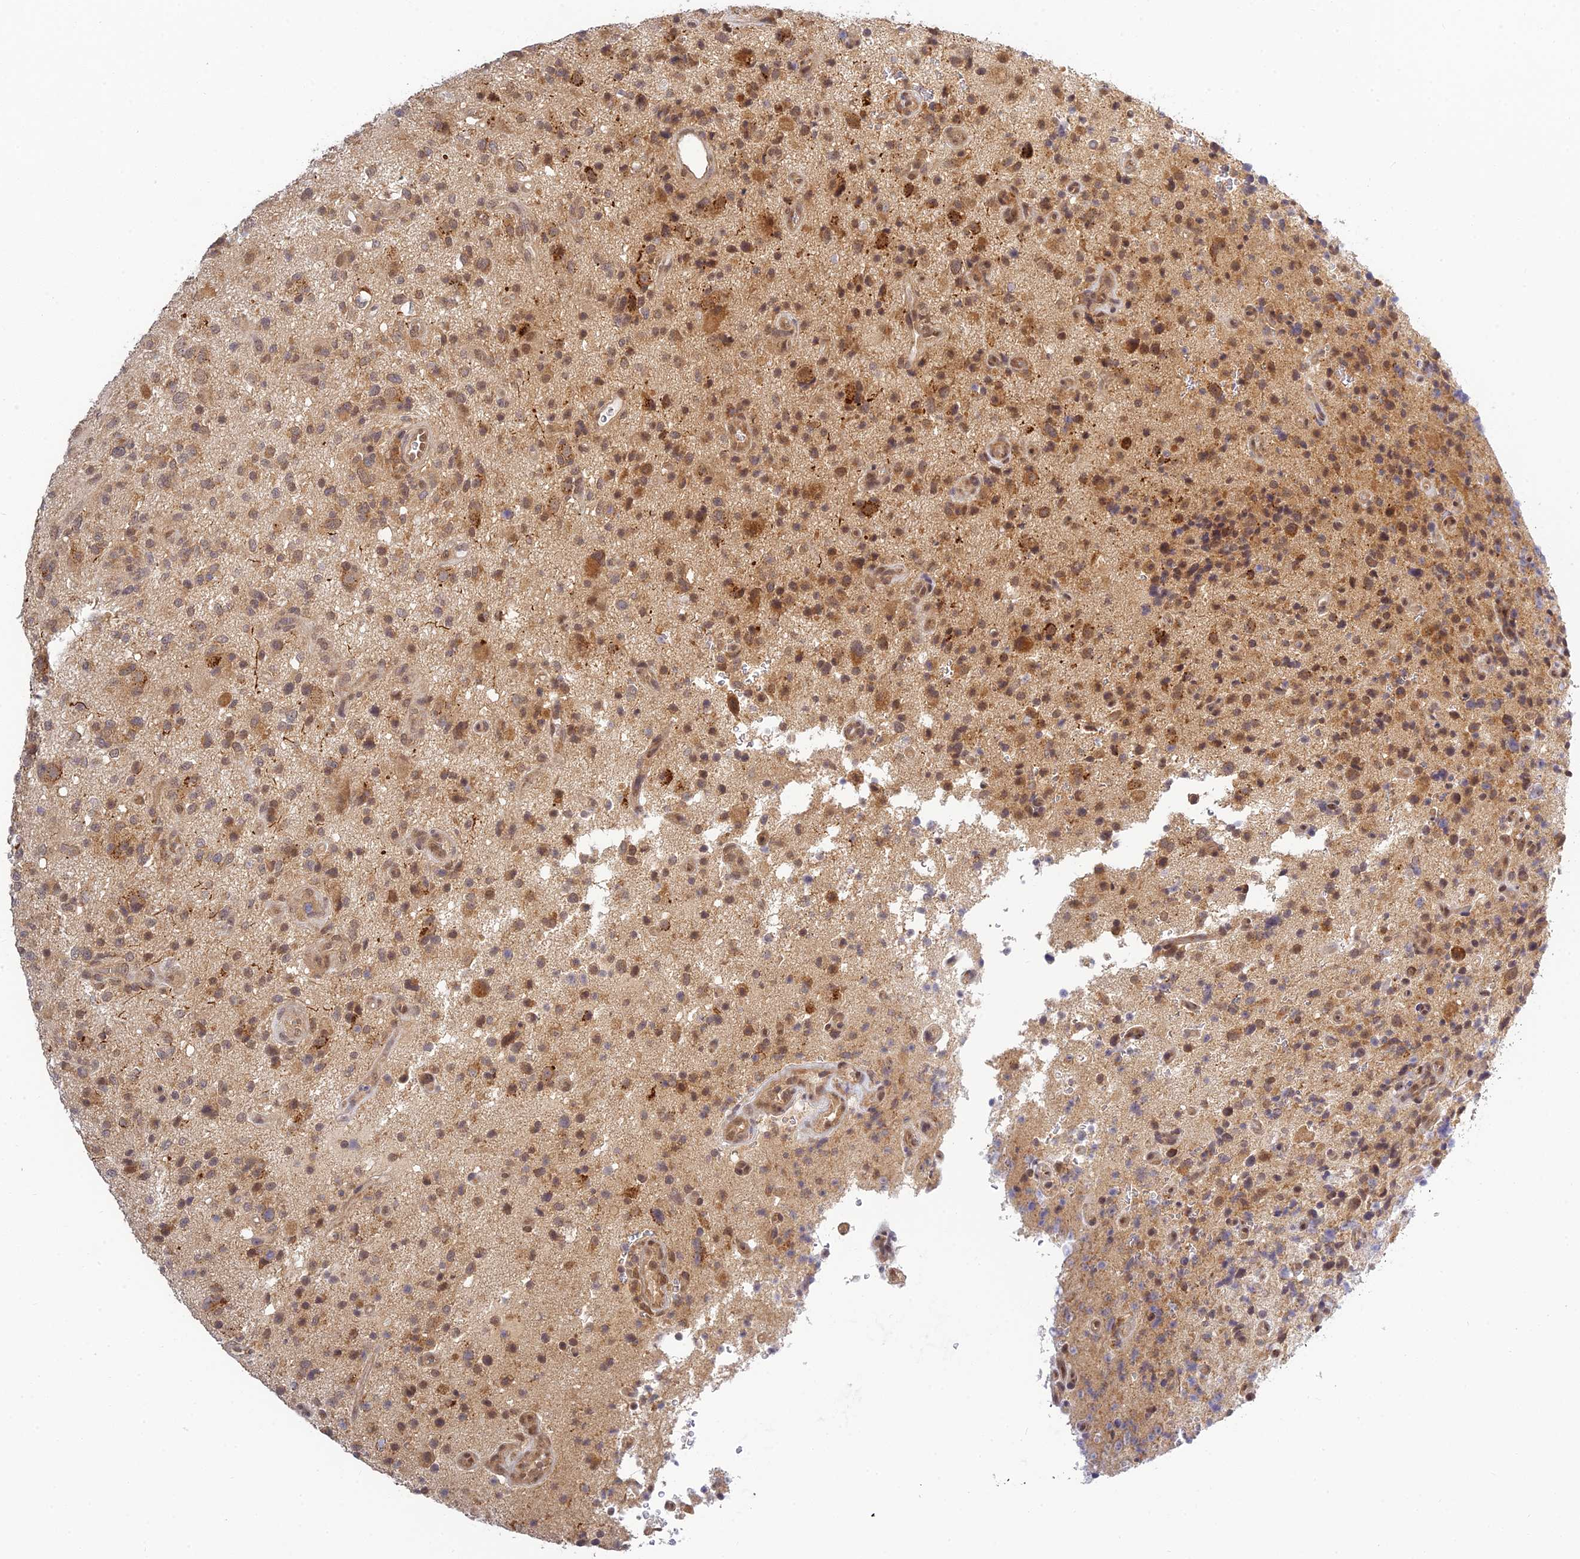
{"staining": {"intensity": "moderate", "quantity": ">75%", "location": "cytoplasmic/membranous"}, "tissue": "glioma", "cell_type": "Tumor cells", "image_type": "cancer", "snomed": [{"axis": "morphology", "description": "Glioma, malignant, High grade"}, {"axis": "topography", "description": "Brain"}], "caption": "Human glioma stained with a brown dye displays moderate cytoplasmic/membranous positive staining in about >75% of tumor cells.", "gene": "SKIC8", "patient": {"sex": "male", "age": 47}}